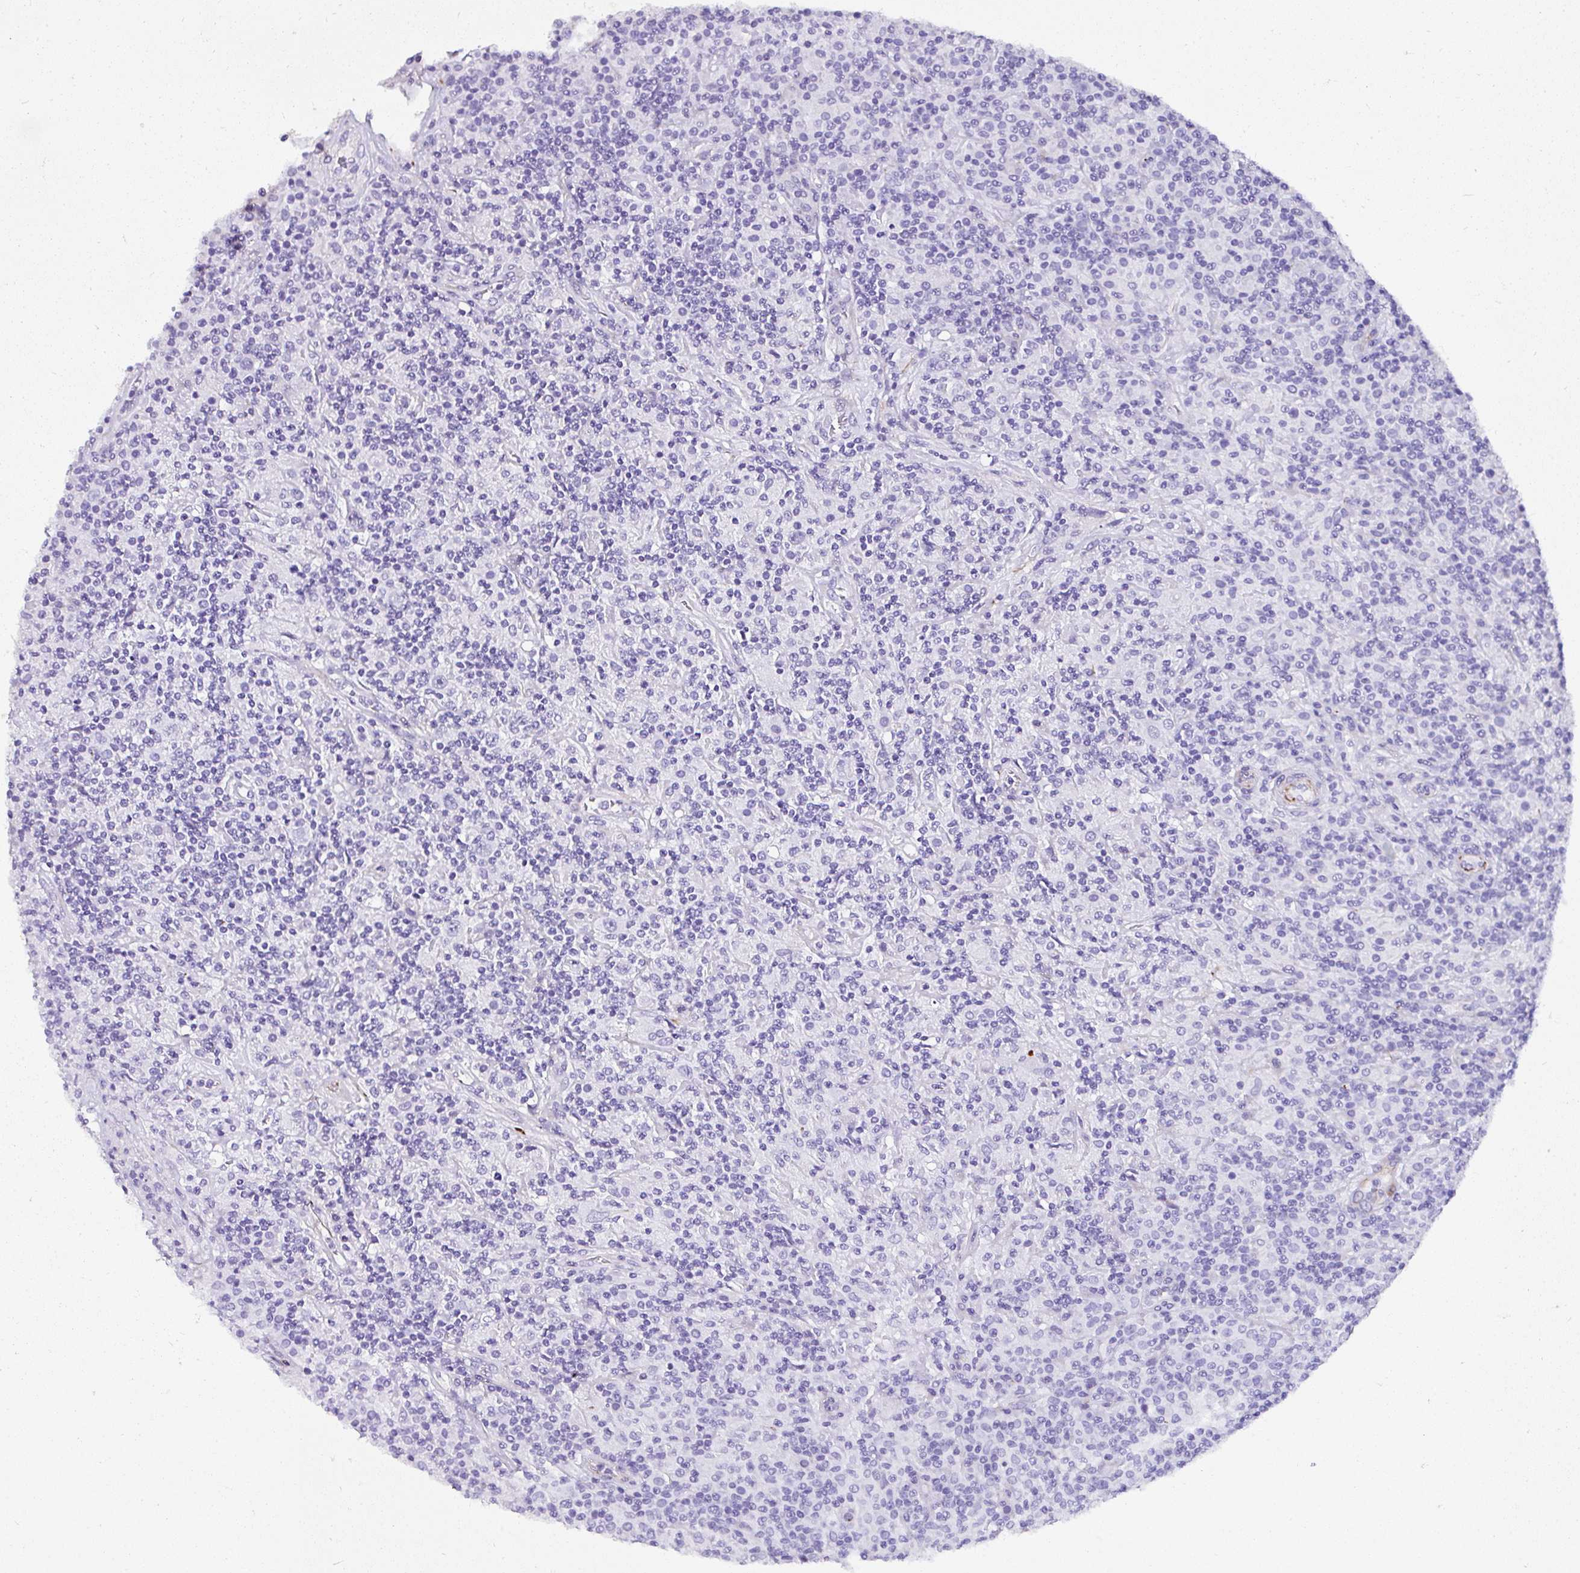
{"staining": {"intensity": "negative", "quantity": "none", "location": "none"}, "tissue": "lymphoma", "cell_type": "Tumor cells", "image_type": "cancer", "snomed": [{"axis": "morphology", "description": "Hodgkin's disease, NOS"}, {"axis": "topography", "description": "Lymph node"}], "caption": "Lymphoma was stained to show a protein in brown. There is no significant positivity in tumor cells.", "gene": "DEPDC5", "patient": {"sex": "male", "age": 70}}